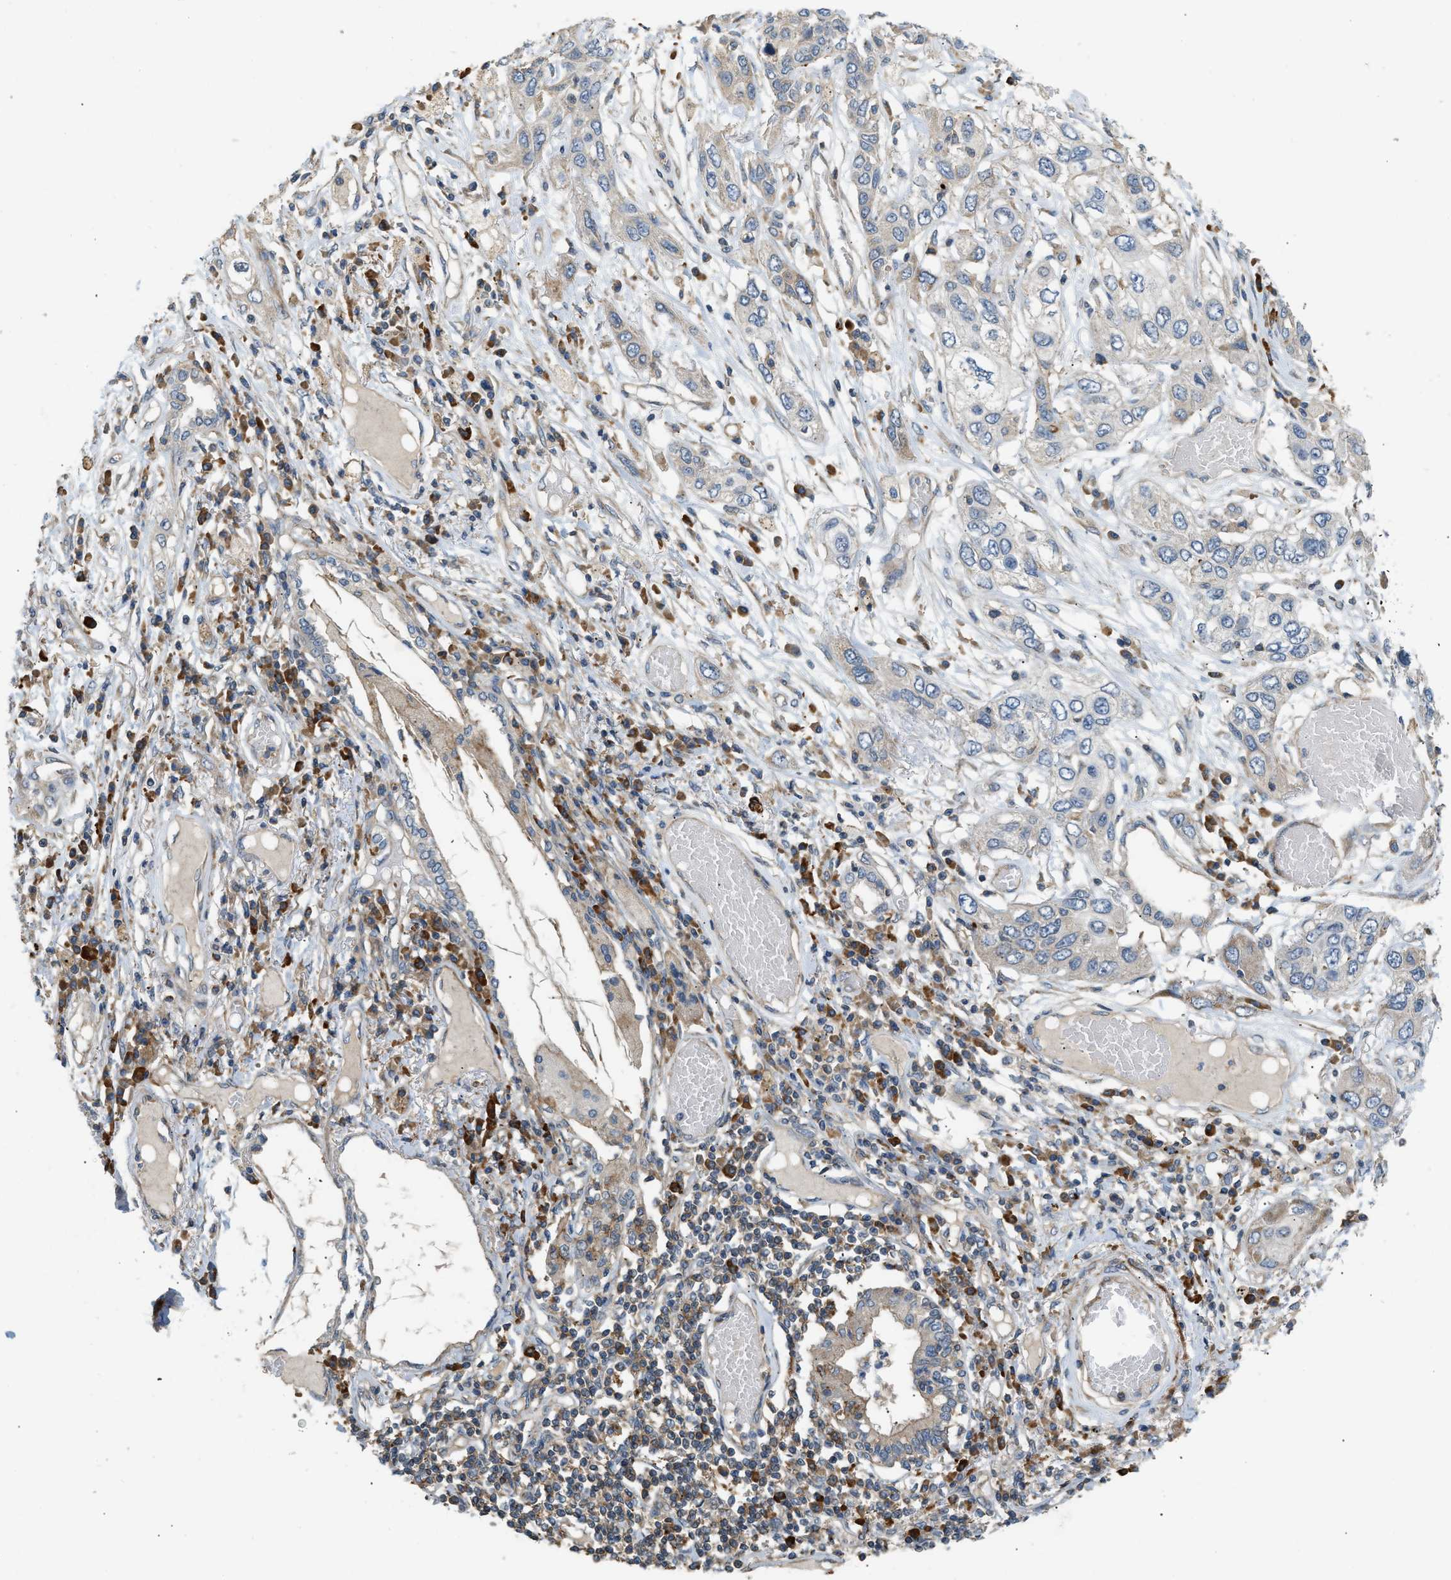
{"staining": {"intensity": "negative", "quantity": "none", "location": "none"}, "tissue": "lung cancer", "cell_type": "Tumor cells", "image_type": "cancer", "snomed": [{"axis": "morphology", "description": "Squamous cell carcinoma, NOS"}, {"axis": "topography", "description": "Lung"}], "caption": "Protein analysis of lung squamous cell carcinoma exhibits no significant expression in tumor cells.", "gene": "BTN3A2", "patient": {"sex": "male", "age": 71}}